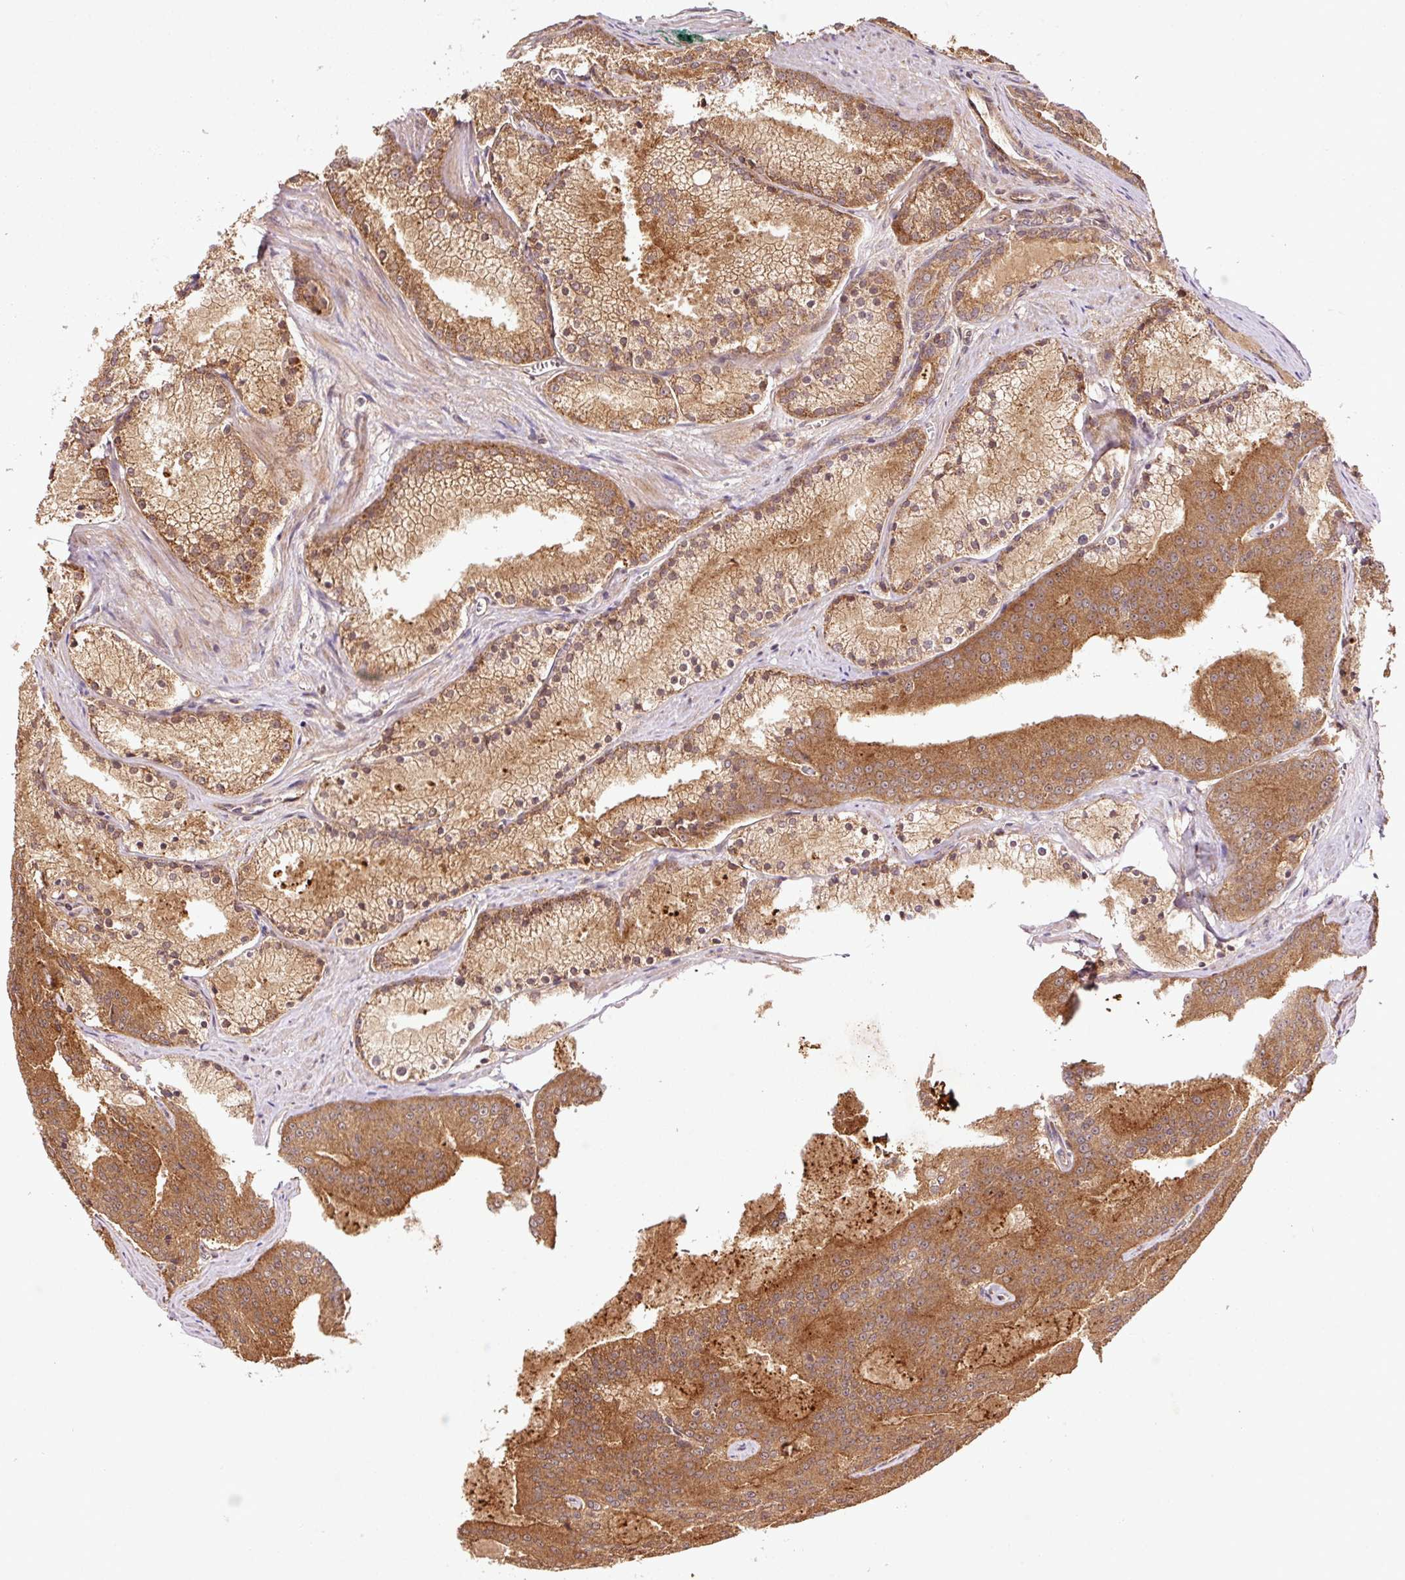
{"staining": {"intensity": "strong", "quantity": "25%-75%", "location": "cytoplasmic/membranous"}, "tissue": "prostate cancer", "cell_type": "Tumor cells", "image_type": "cancer", "snomed": [{"axis": "morphology", "description": "Adenocarcinoma, High grade"}, {"axis": "topography", "description": "Prostate"}], "caption": "Prostate high-grade adenocarcinoma stained with a brown dye demonstrates strong cytoplasmic/membranous positive staining in approximately 25%-75% of tumor cells.", "gene": "OXER1", "patient": {"sex": "male", "age": 61}}